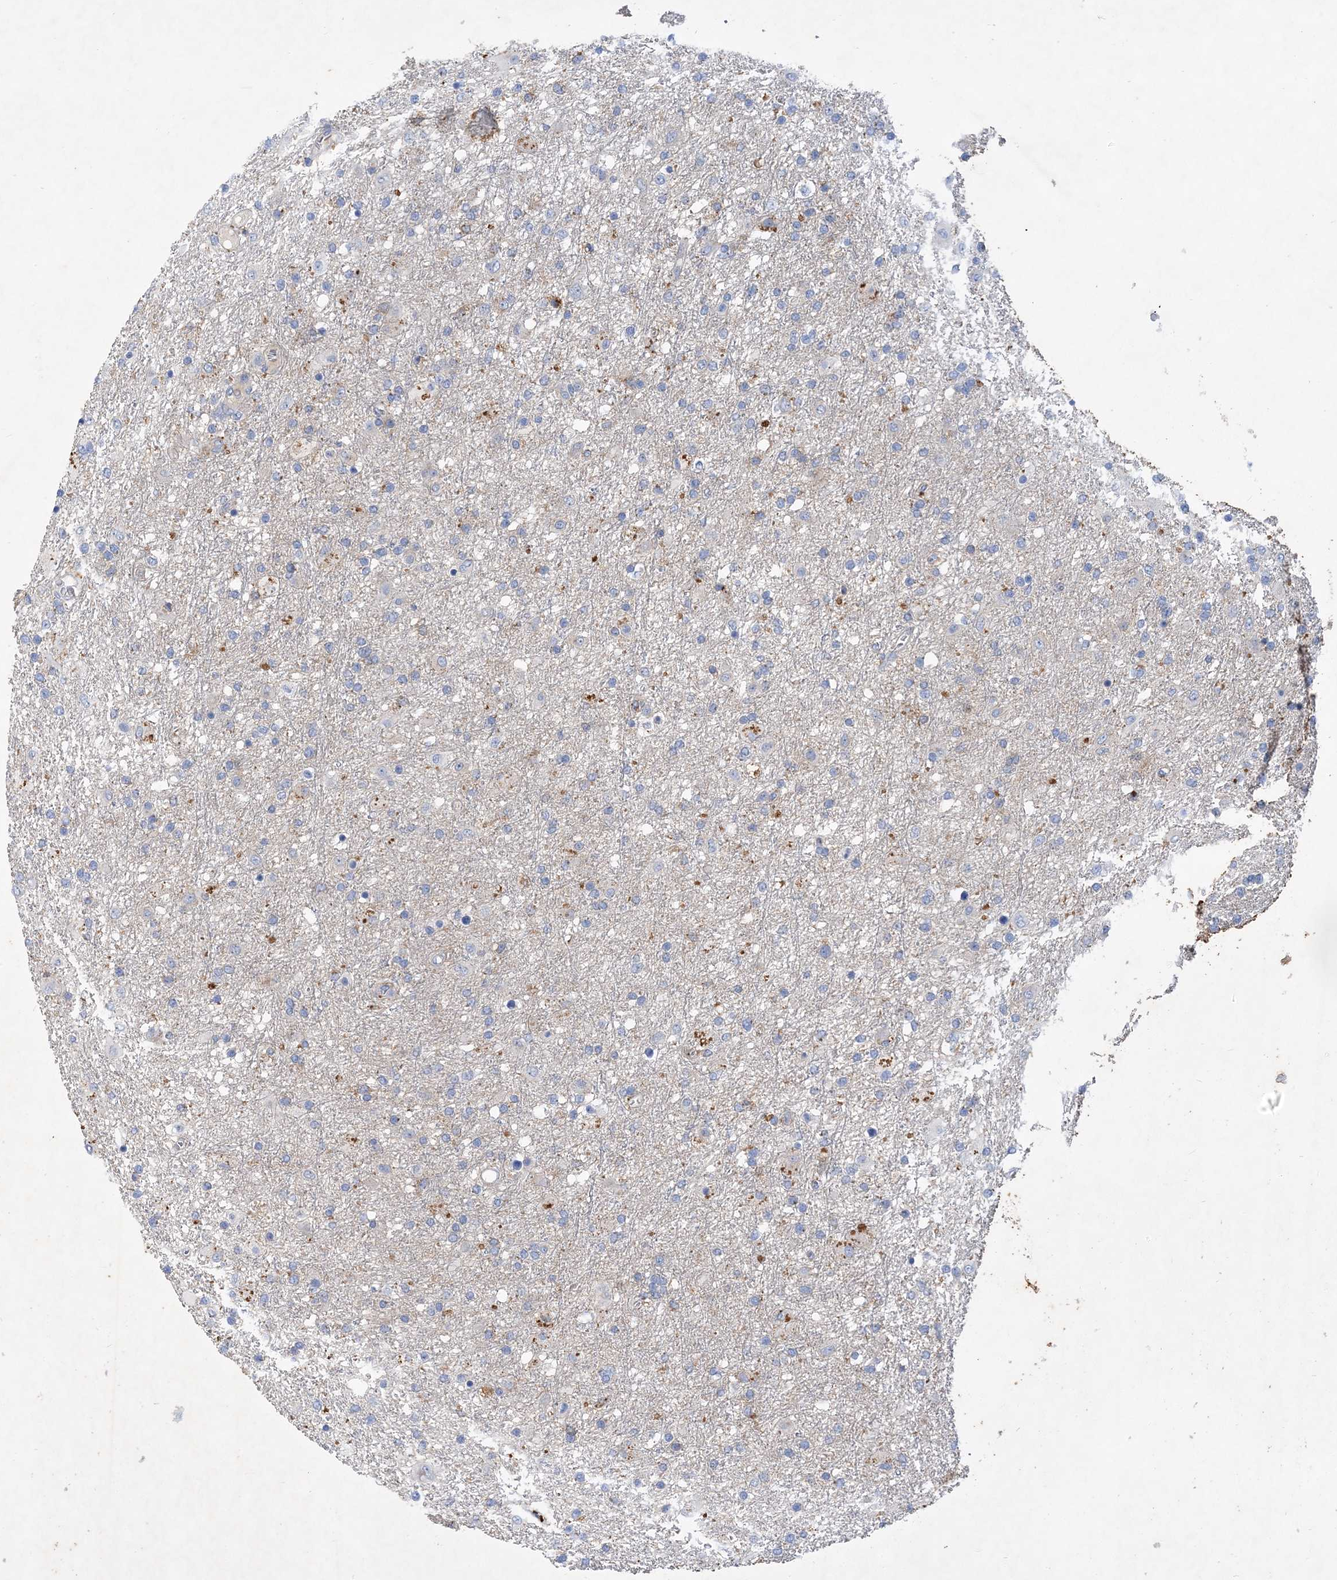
{"staining": {"intensity": "negative", "quantity": "none", "location": "none"}, "tissue": "glioma", "cell_type": "Tumor cells", "image_type": "cancer", "snomed": [{"axis": "morphology", "description": "Glioma, malignant, Low grade"}, {"axis": "topography", "description": "Brain"}], "caption": "Protein analysis of glioma demonstrates no significant positivity in tumor cells. The staining is performed using DAB (3,3'-diaminobenzidine) brown chromogen with nuclei counter-stained in using hematoxylin.", "gene": "GRINA", "patient": {"sex": "male", "age": 65}}